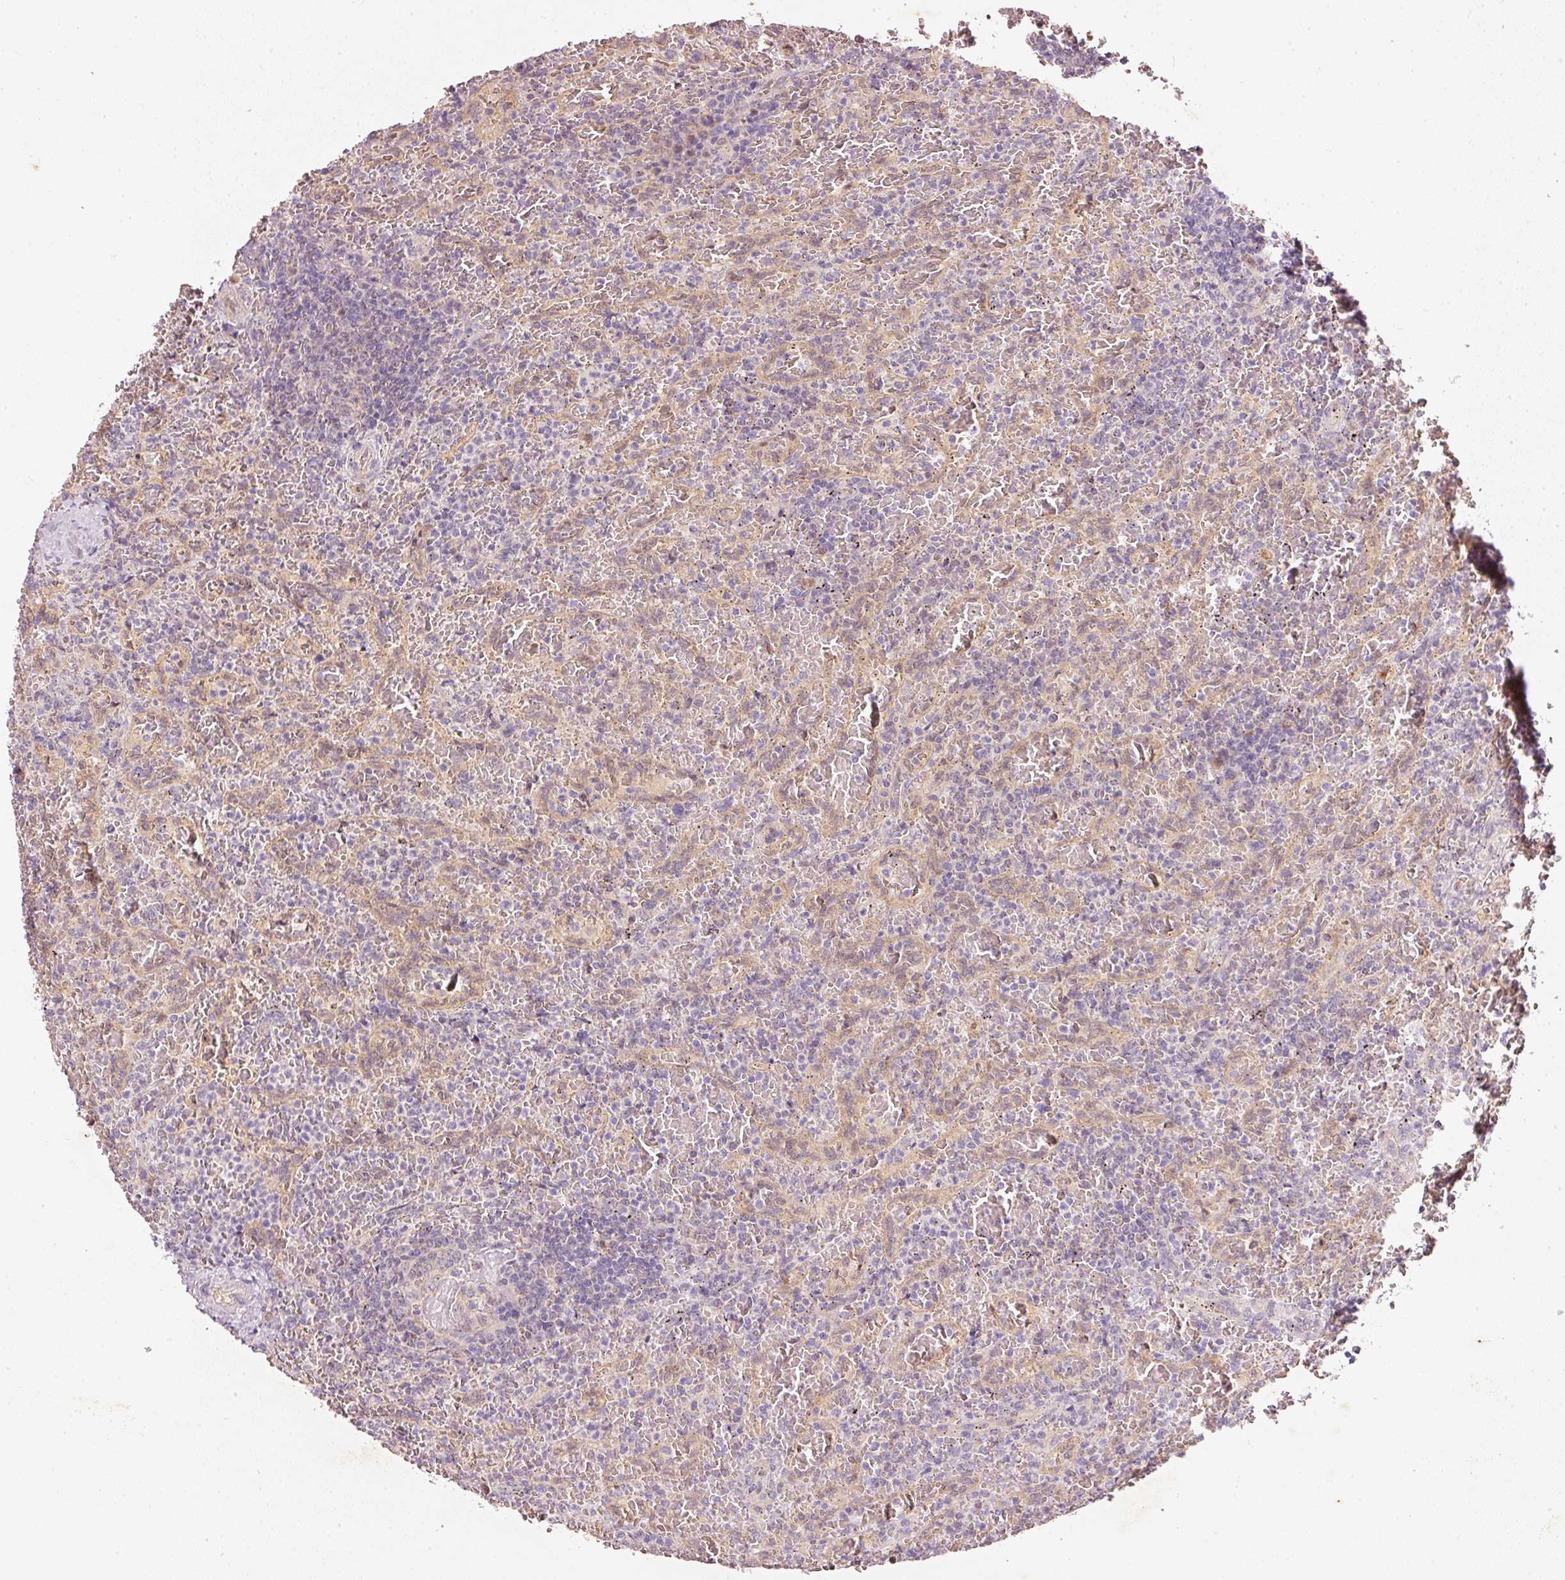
{"staining": {"intensity": "negative", "quantity": "none", "location": "none"}, "tissue": "lymphoma", "cell_type": "Tumor cells", "image_type": "cancer", "snomed": [{"axis": "morphology", "description": "Malignant lymphoma, non-Hodgkin's type, Low grade"}, {"axis": "topography", "description": "Spleen"}], "caption": "Tumor cells are negative for protein expression in human lymphoma.", "gene": "RGL2", "patient": {"sex": "female", "age": 64}}